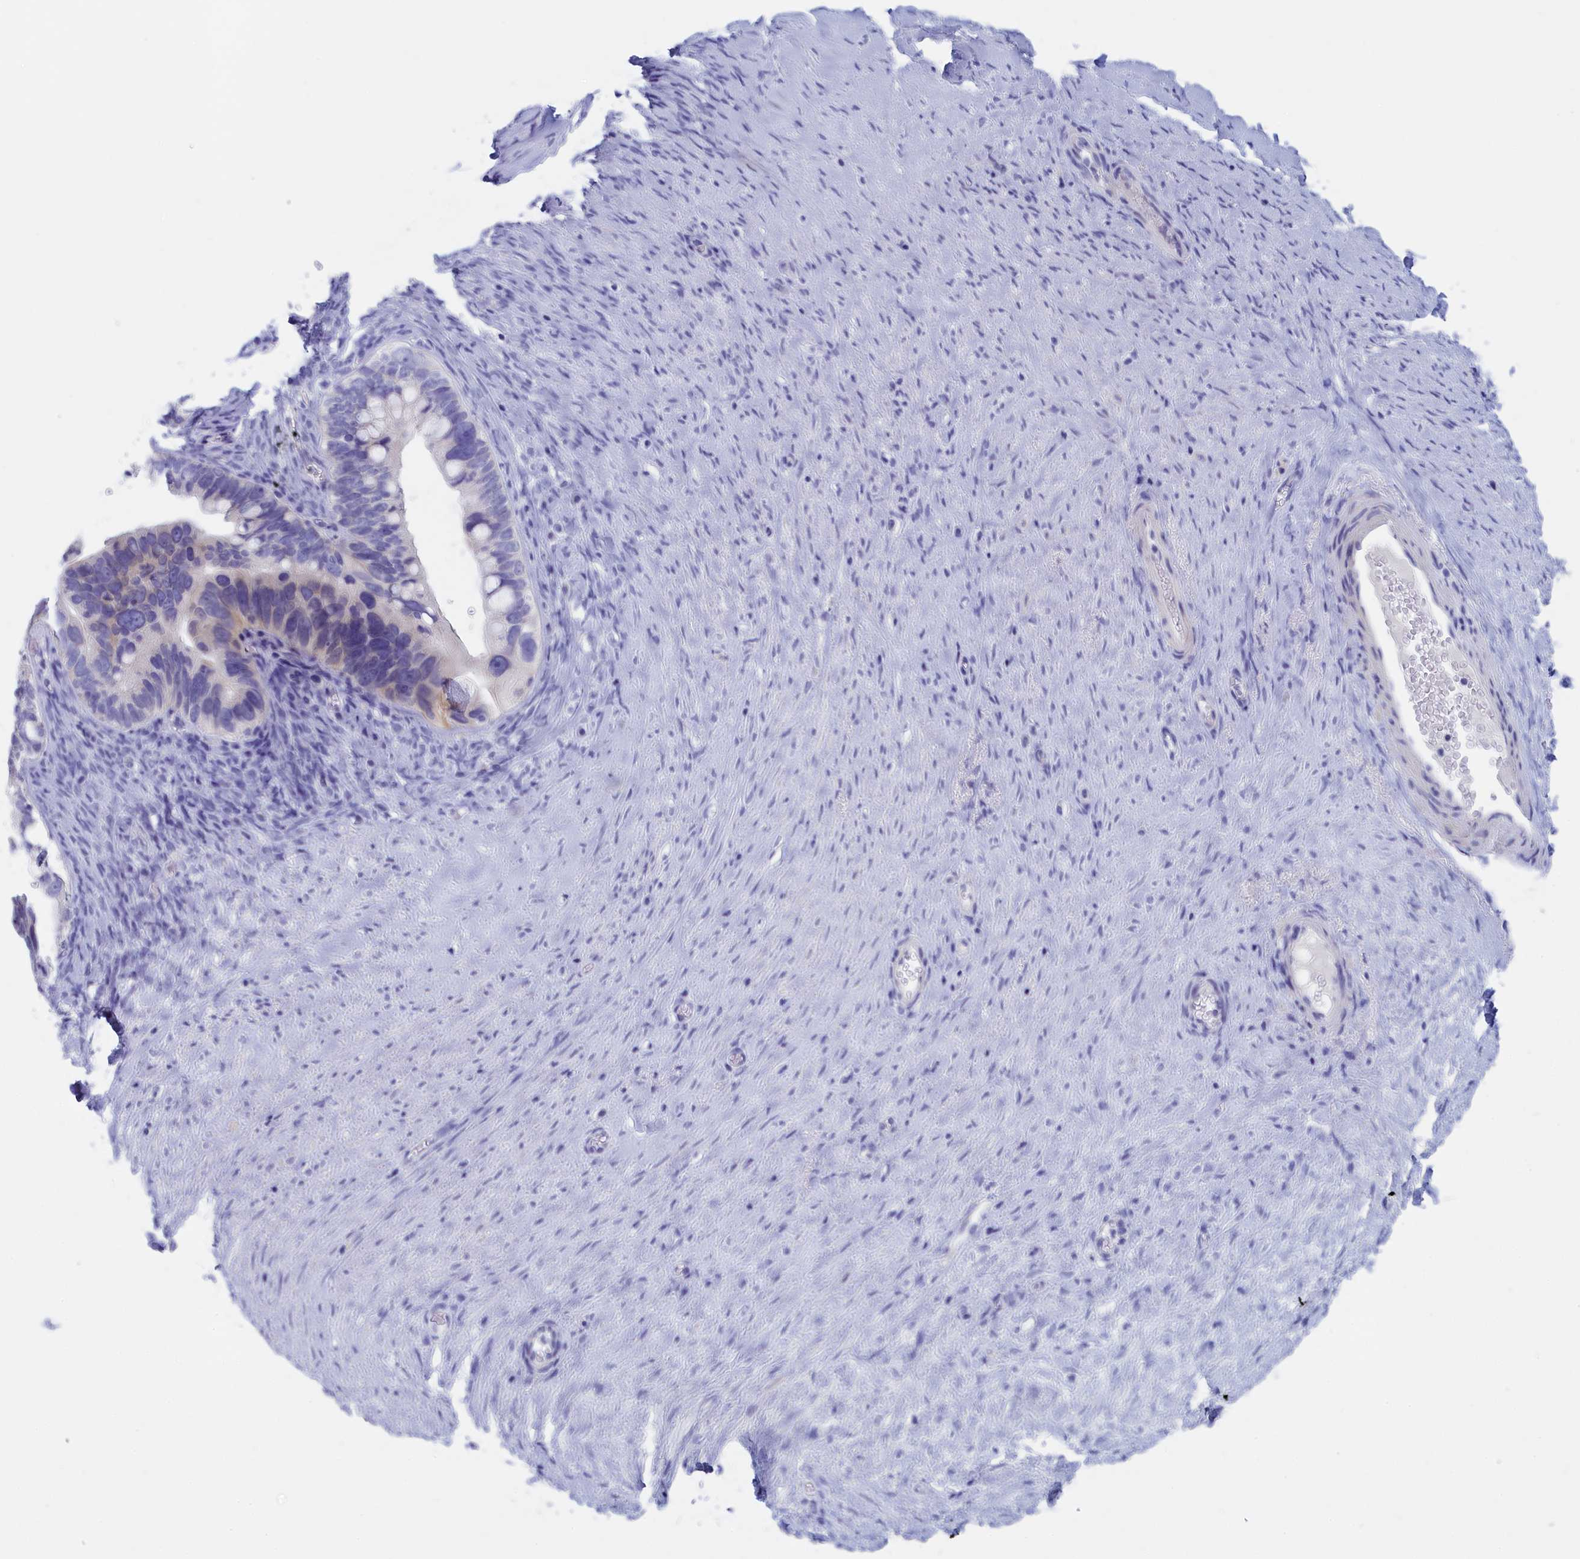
{"staining": {"intensity": "negative", "quantity": "none", "location": "none"}, "tissue": "ovarian cancer", "cell_type": "Tumor cells", "image_type": "cancer", "snomed": [{"axis": "morphology", "description": "Cystadenocarcinoma, serous, NOS"}, {"axis": "topography", "description": "Ovary"}], "caption": "Micrograph shows no protein positivity in tumor cells of ovarian serous cystadenocarcinoma tissue.", "gene": "ANKRD2", "patient": {"sex": "female", "age": 56}}